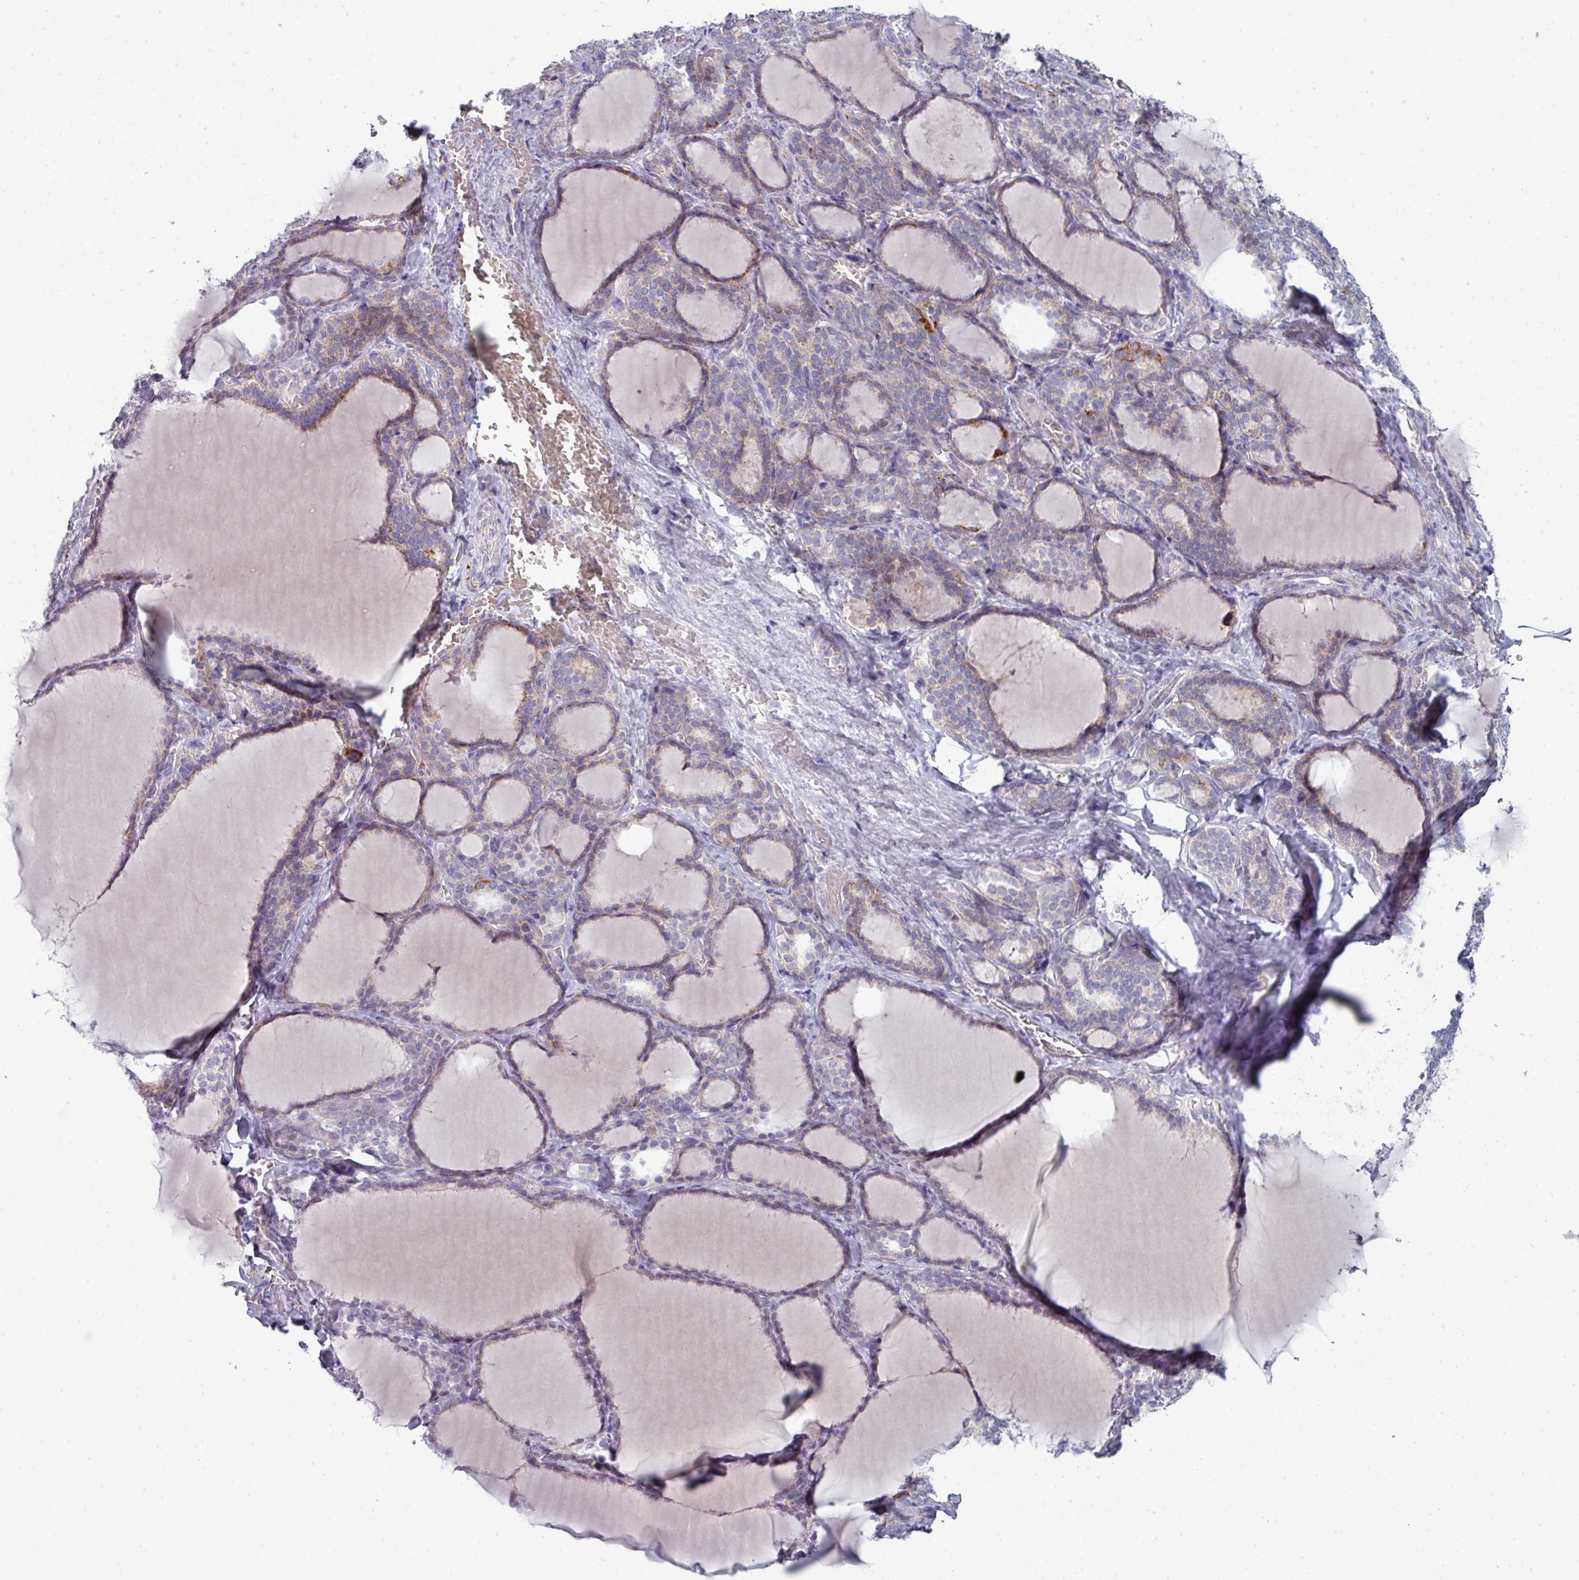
{"staining": {"intensity": "weak", "quantity": "25%-75%", "location": "cytoplasmic/membranous"}, "tissue": "thyroid gland", "cell_type": "Glandular cells", "image_type": "normal", "snomed": [{"axis": "morphology", "description": "Normal tissue, NOS"}, {"axis": "topography", "description": "Thyroid gland"}], "caption": "A photomicrograph of human thyroid gland stained for a protein demonstrates weak cytoplasmic/membranous brown staining in glandular cells.", "gene": "ZNF615", "patient": {"sex": "female", "age": 31}}